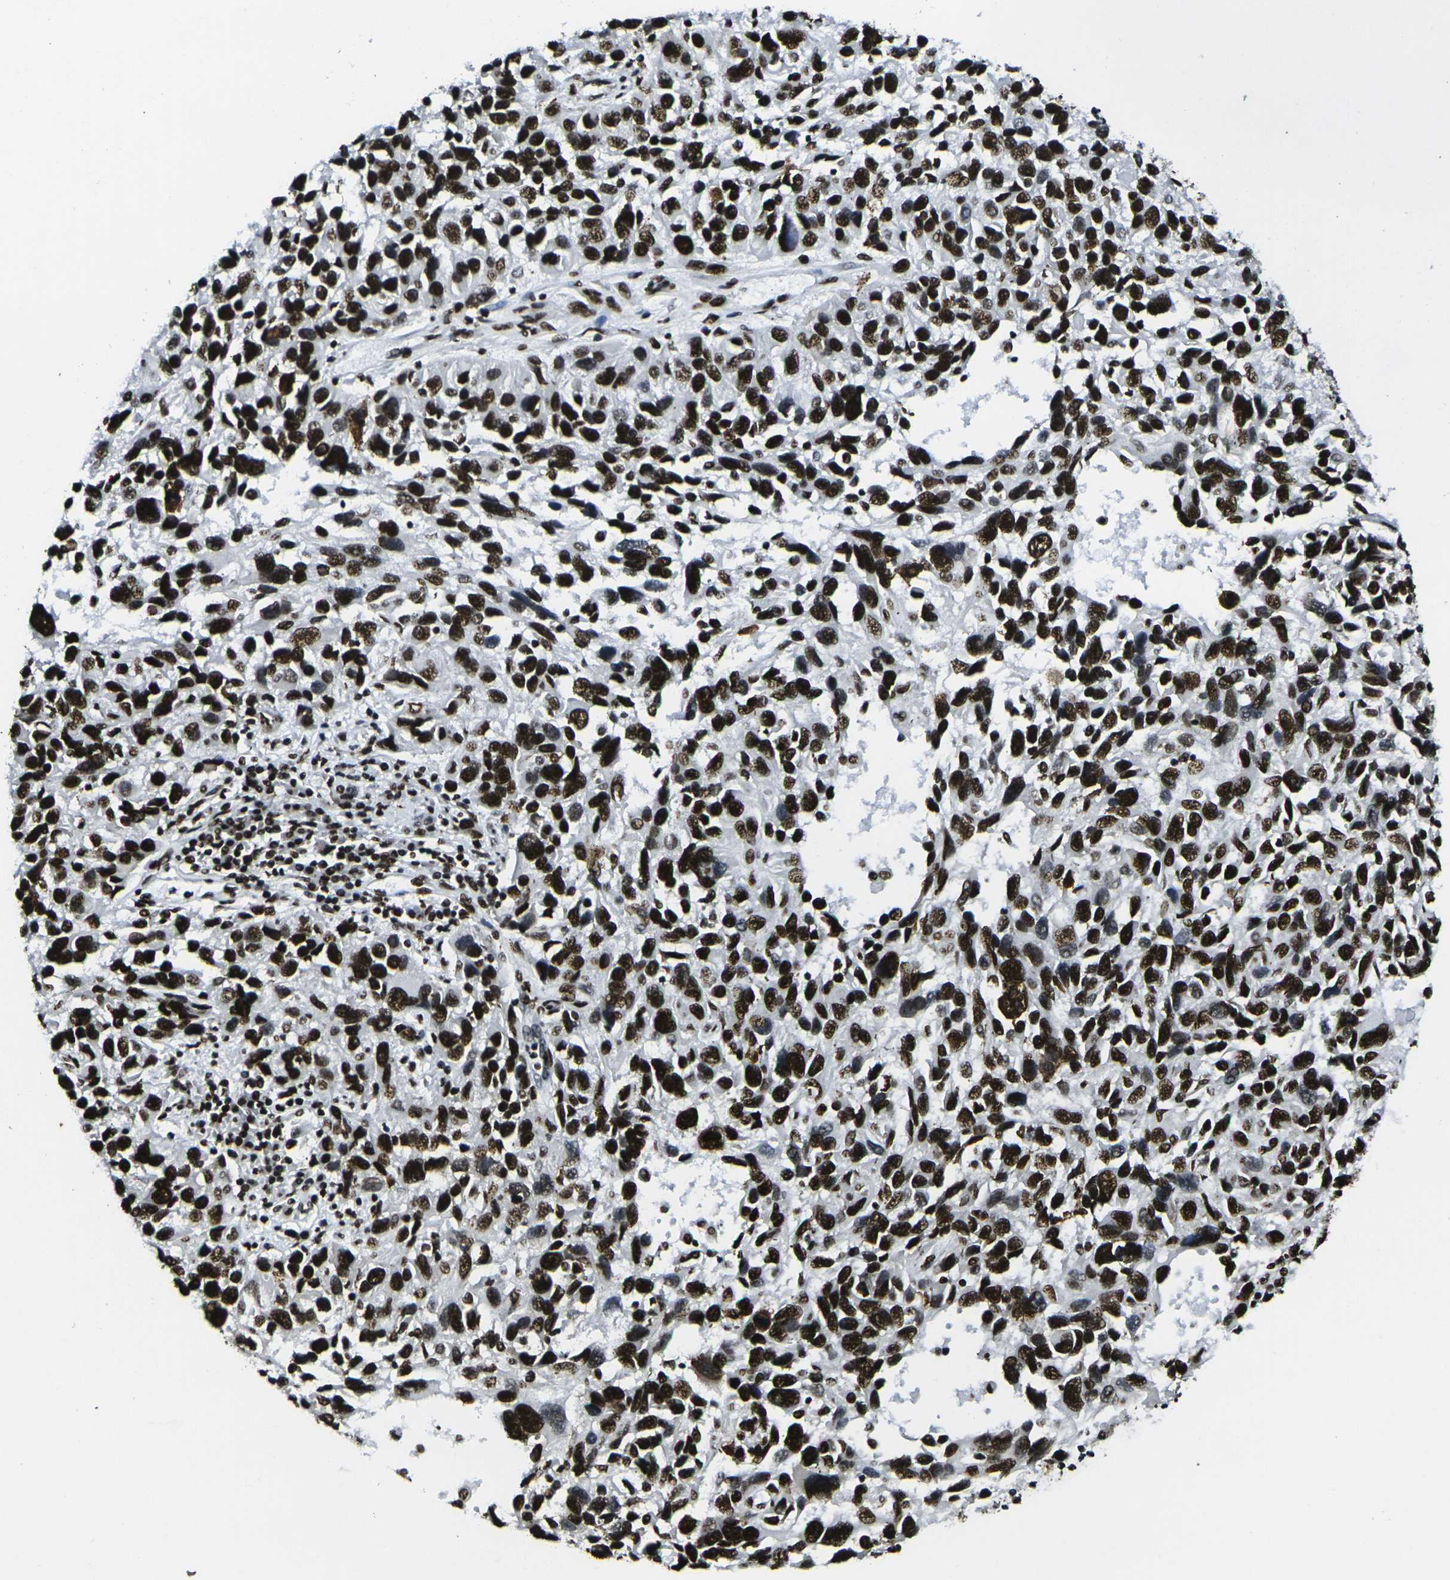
{"staining": {"intensity": "strong", "quantity": ">75%", "location": "nuclear"}, "tissue": "melanoma", "cell_type": "Tumor cells", "image_type": "cancer", "snomed": [{"axis": "morphology", "description": "Malignant melanoma, NOS"}, {"axis": "topography", "description": "Skin"}], "caption": "Brown immunohistochemical staining in human malignant melanoma displays strong nuclear positivity in about >75% of tumor cells.", "gene": "SMARCC1", "patient": {"sex": "male", "age": 53}}